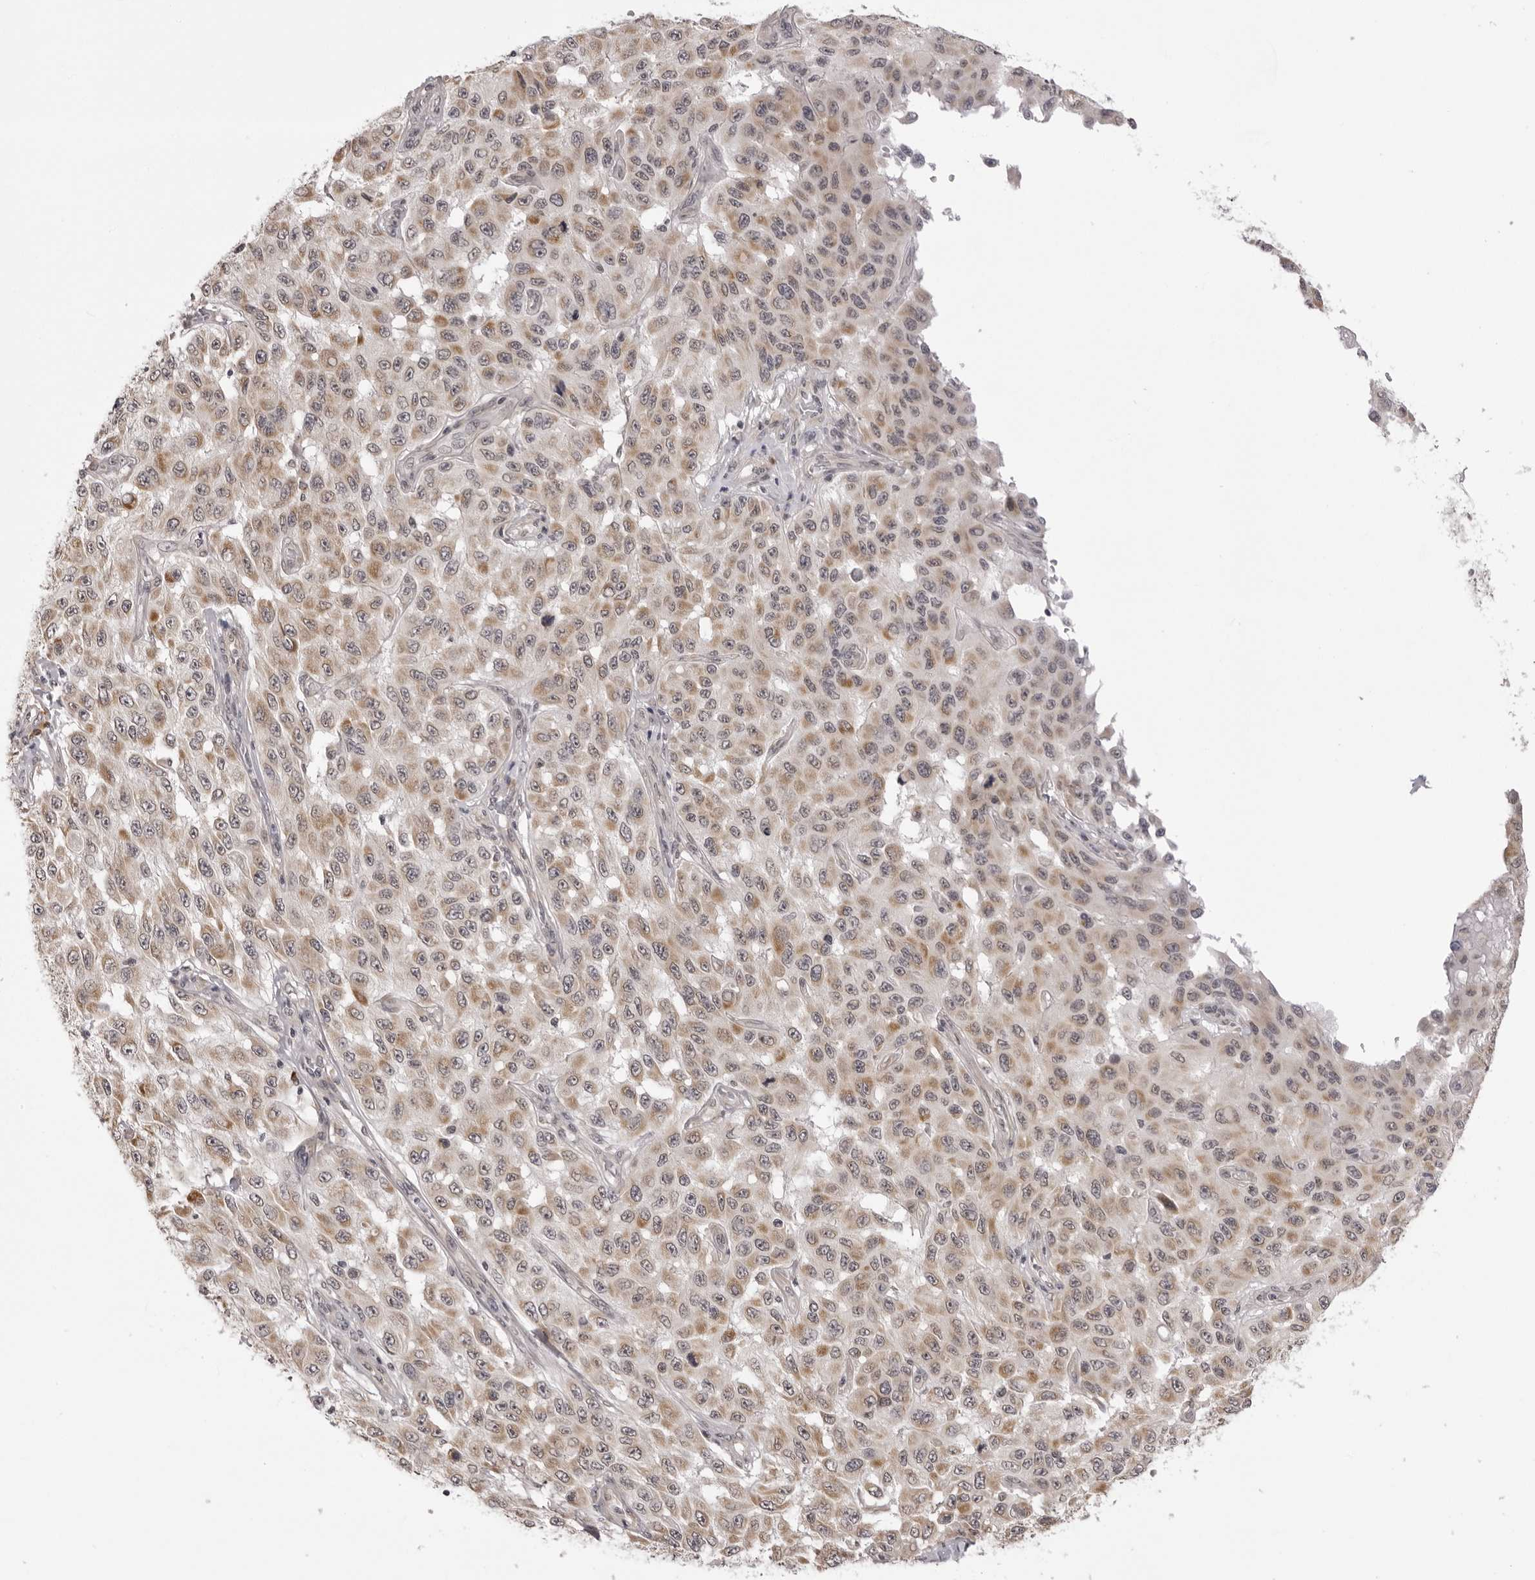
{"staining": {"intensity": "weak", "quantity": ">75%", "location": "cytoplasmic/membranous"}, "tissue": "melanoma", "cell_type": "Tumor cells", "image_type": "cancer", "snomed": [{"axis": "morphology", "description": "Malignant melanoma, NOS"}, {"axis": "topography", "description": "Skin"}], "caption": "Human malignant melanoma stained with a protein marker reveals weak staining in tumor cells.", "gene": "ZC3H11A", "patient": {"sex": "male", "age": 30}}